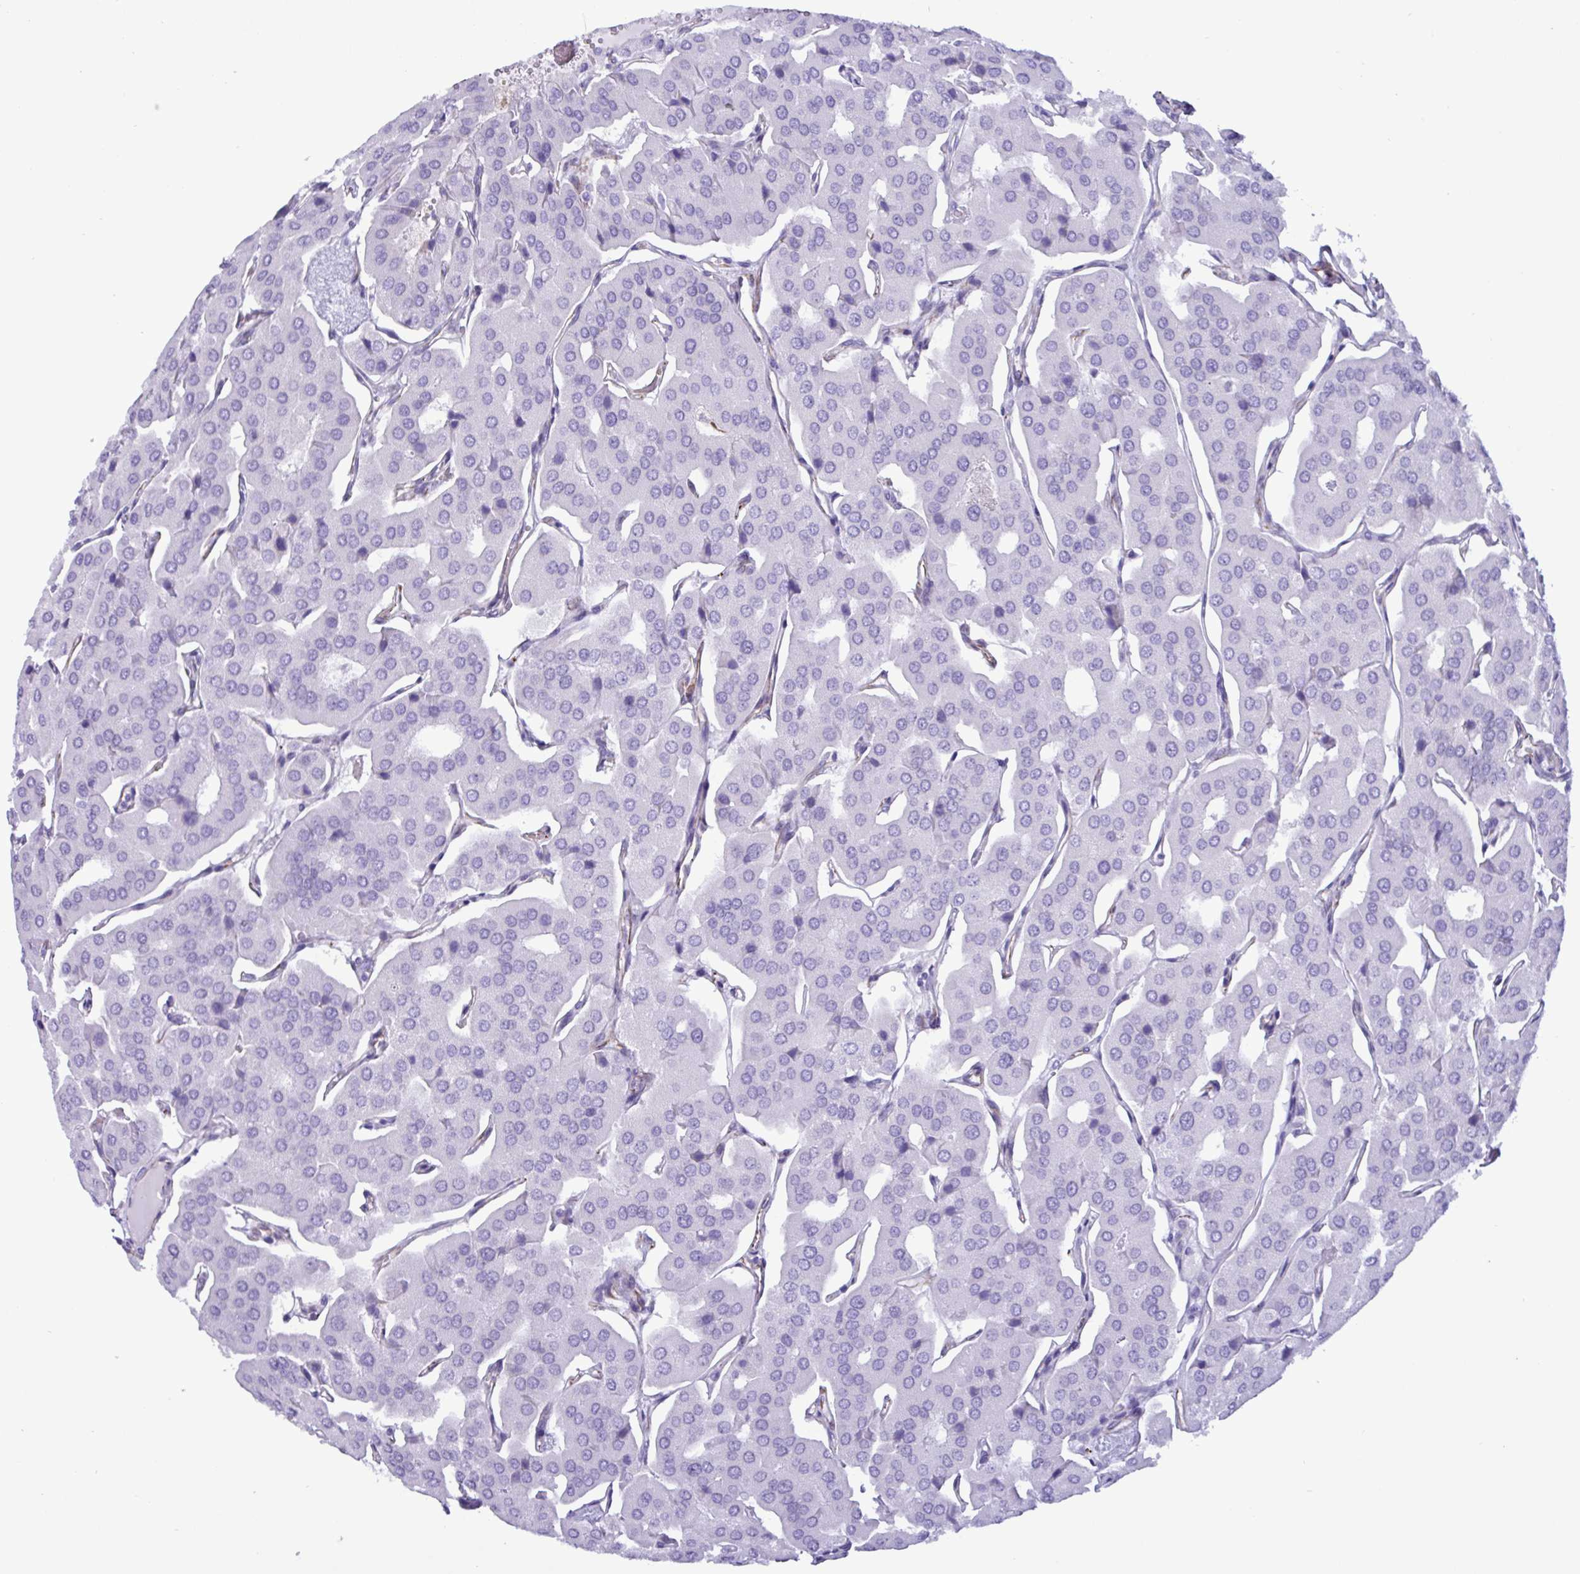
{"staining": {"intensity": "negative", "quantity": "none", "location": "none"}, "tissue": "parathyroid gland", "cell_type": "Glandular cells", "image_type": "normal", "snomed": [{"axis": "morphology", "description": "Normal tissue, NOS"}, {"axis": "morphology", "description": "Adenoma, NOS"}, {"axis": "topography", "description": "Parathyroid gland"}], "caption": "Immunohistochemistry histopathology image of benign human parathyroid gland stained for a protein (brown), which displays no expression in glandular cells.", "gene": "SMAD5", "patient": {"sex": "female", "age": 86}}